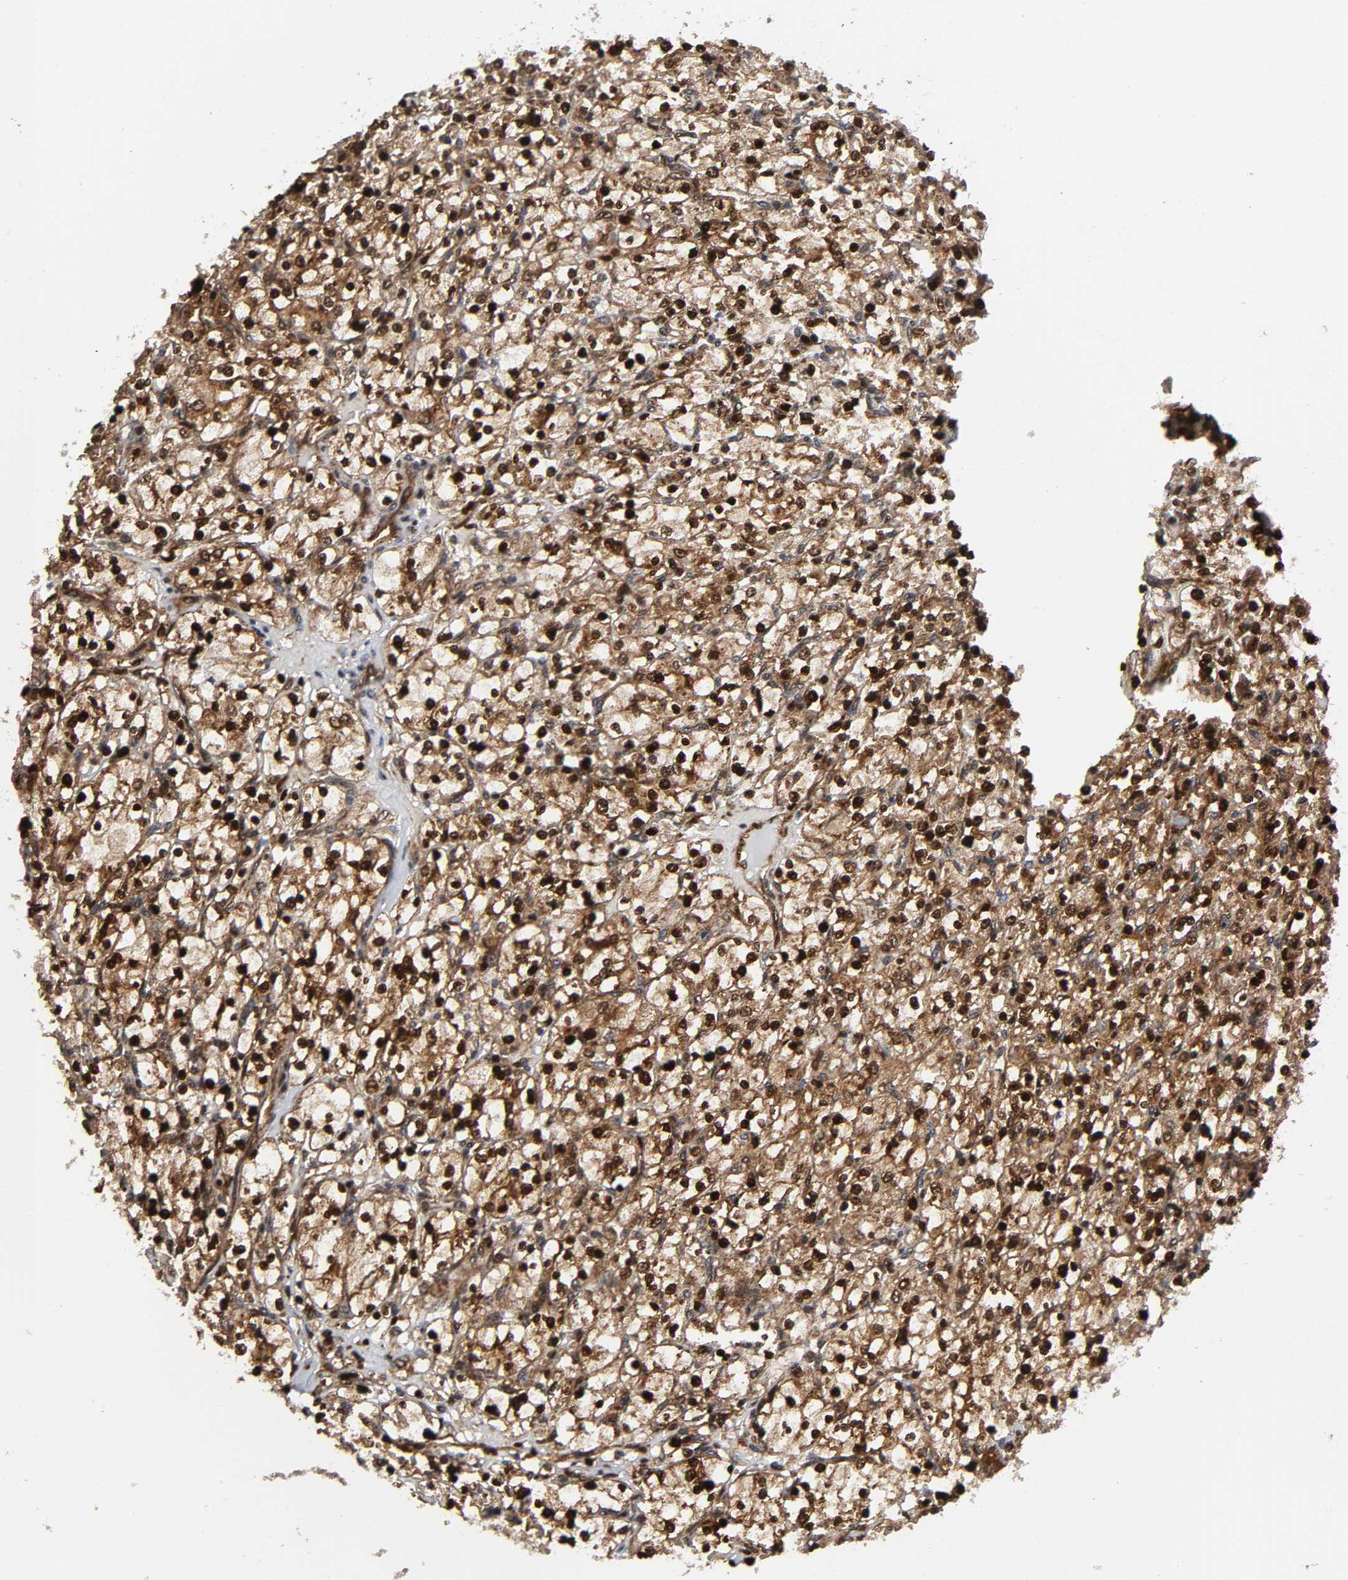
{"staining": {"intensity": "moderate", "quantity": "25%-75%", "location": "cytoplasmic/membranous,nuclear"}, "tissue": "renal cancer", "cell_type": "Tumor cells", "image_type": "cancer", "snomed": [{"axis": "morphology", "description": "Adenocarcinoma, NOS"}, {"axis": "topography", "description": "Kidney"}], "caption": "Renal cancer stained with DAB IHC demonstrates medium levels of moderate cytoplasmic/membranous and nuclear expression in about 25%-75% of tumor cells. The staining was performed using DAB (3,3'-diaminobenzidine) to visualize the protein expression in brown, while the nuclei were stained in blue with hematoxylin (Magnification: 20x).", "gene": "MAPK1", "patient": {"sex": "female", "age": 83}}